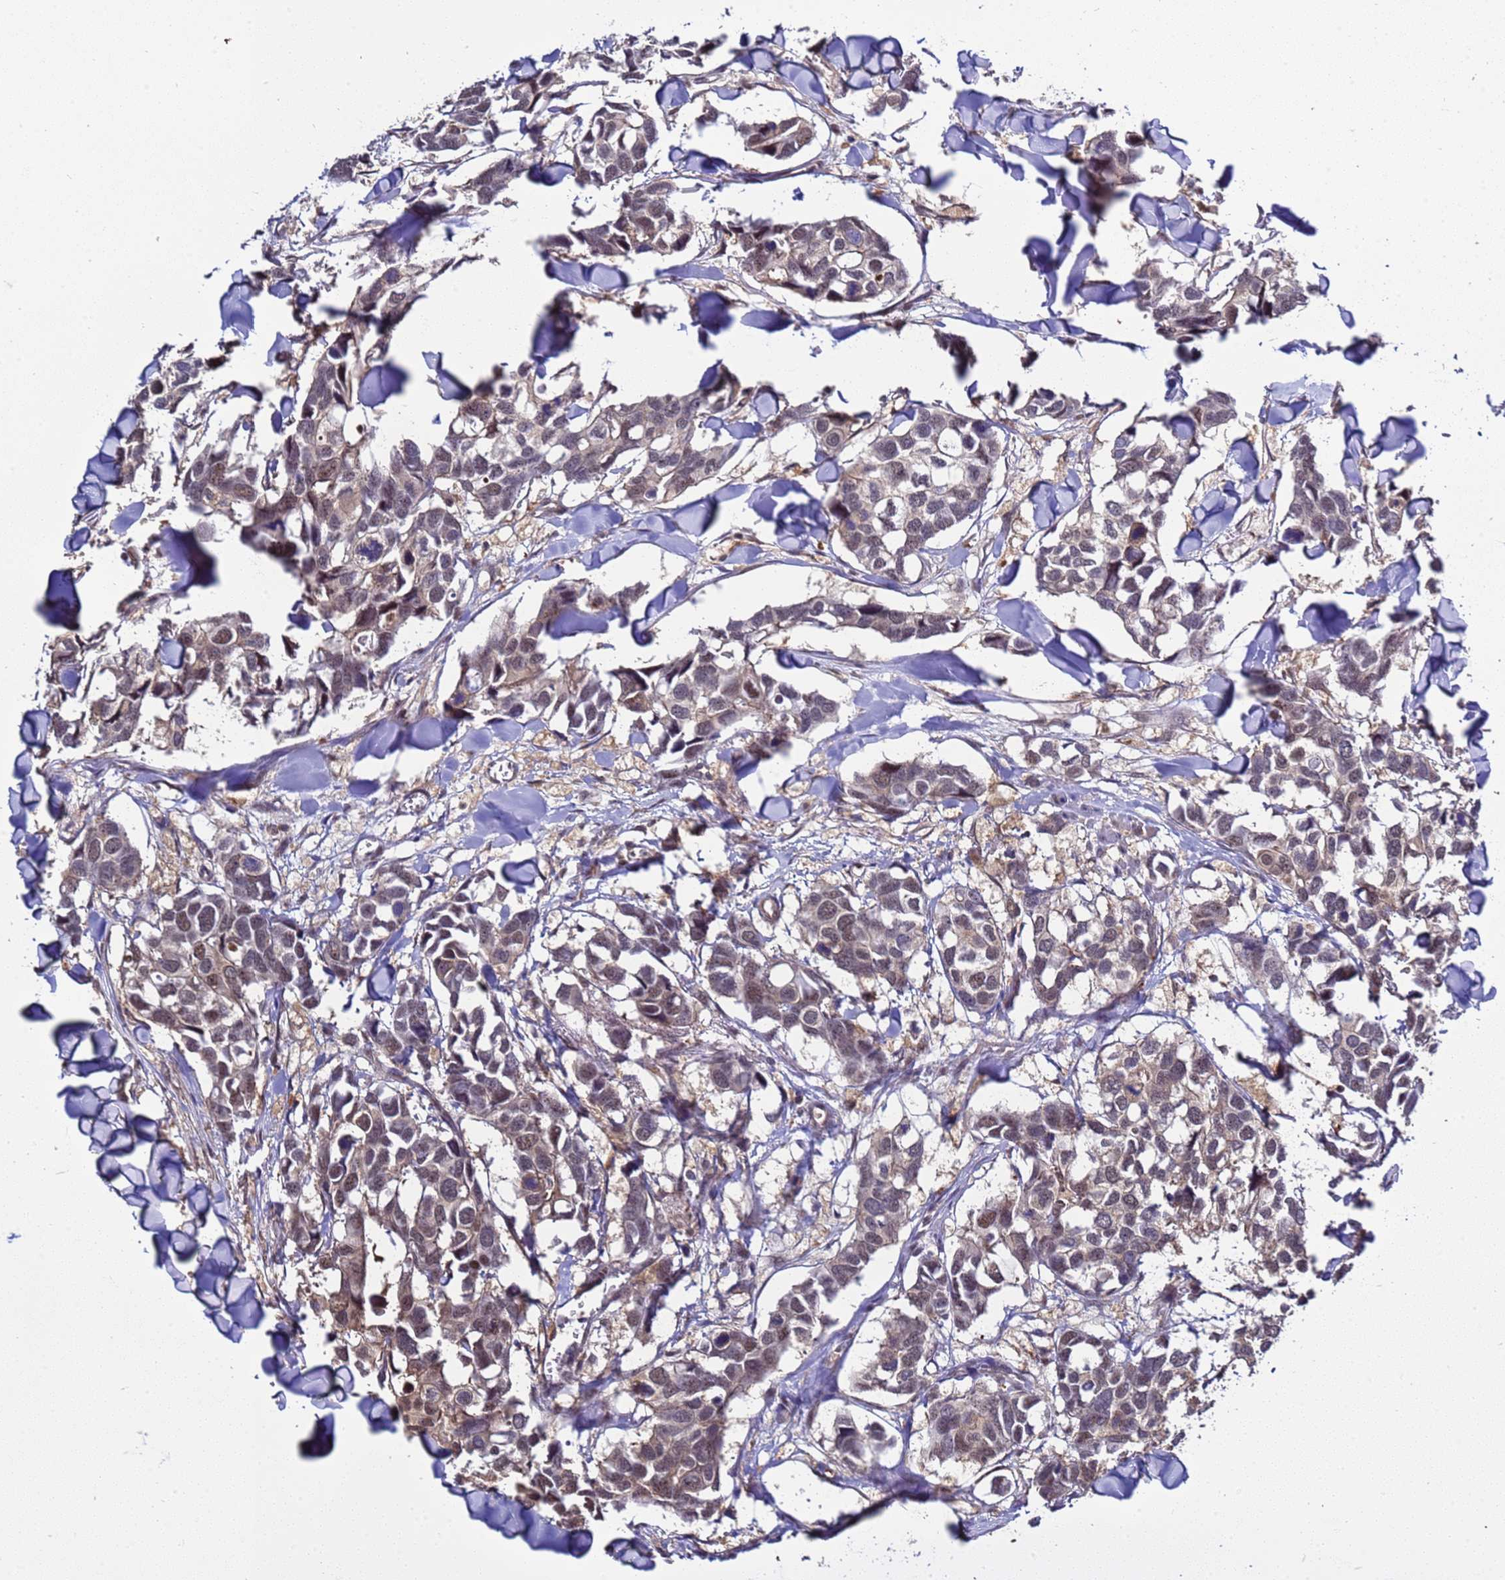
{"staining": {"intensity": "weak", "quantity": "25%-75%", "location": "nuclear"}, "tissue": "breast cancer", "cell_type": "Tumor cells", "image_type": "cancer", "snomed": [{"axis": "morphology", "description": "Duct carcinoma"}, {"axis": "topography", "description": "Breast"}], "caption": "Protein expression analysis of invasive ductal carcinoma (breast) reveals weak nuclear expression in approximately 25%-75% of tumor cells.", "gene": "GEN1", "patient": {"sex": "female", "age": 83}}